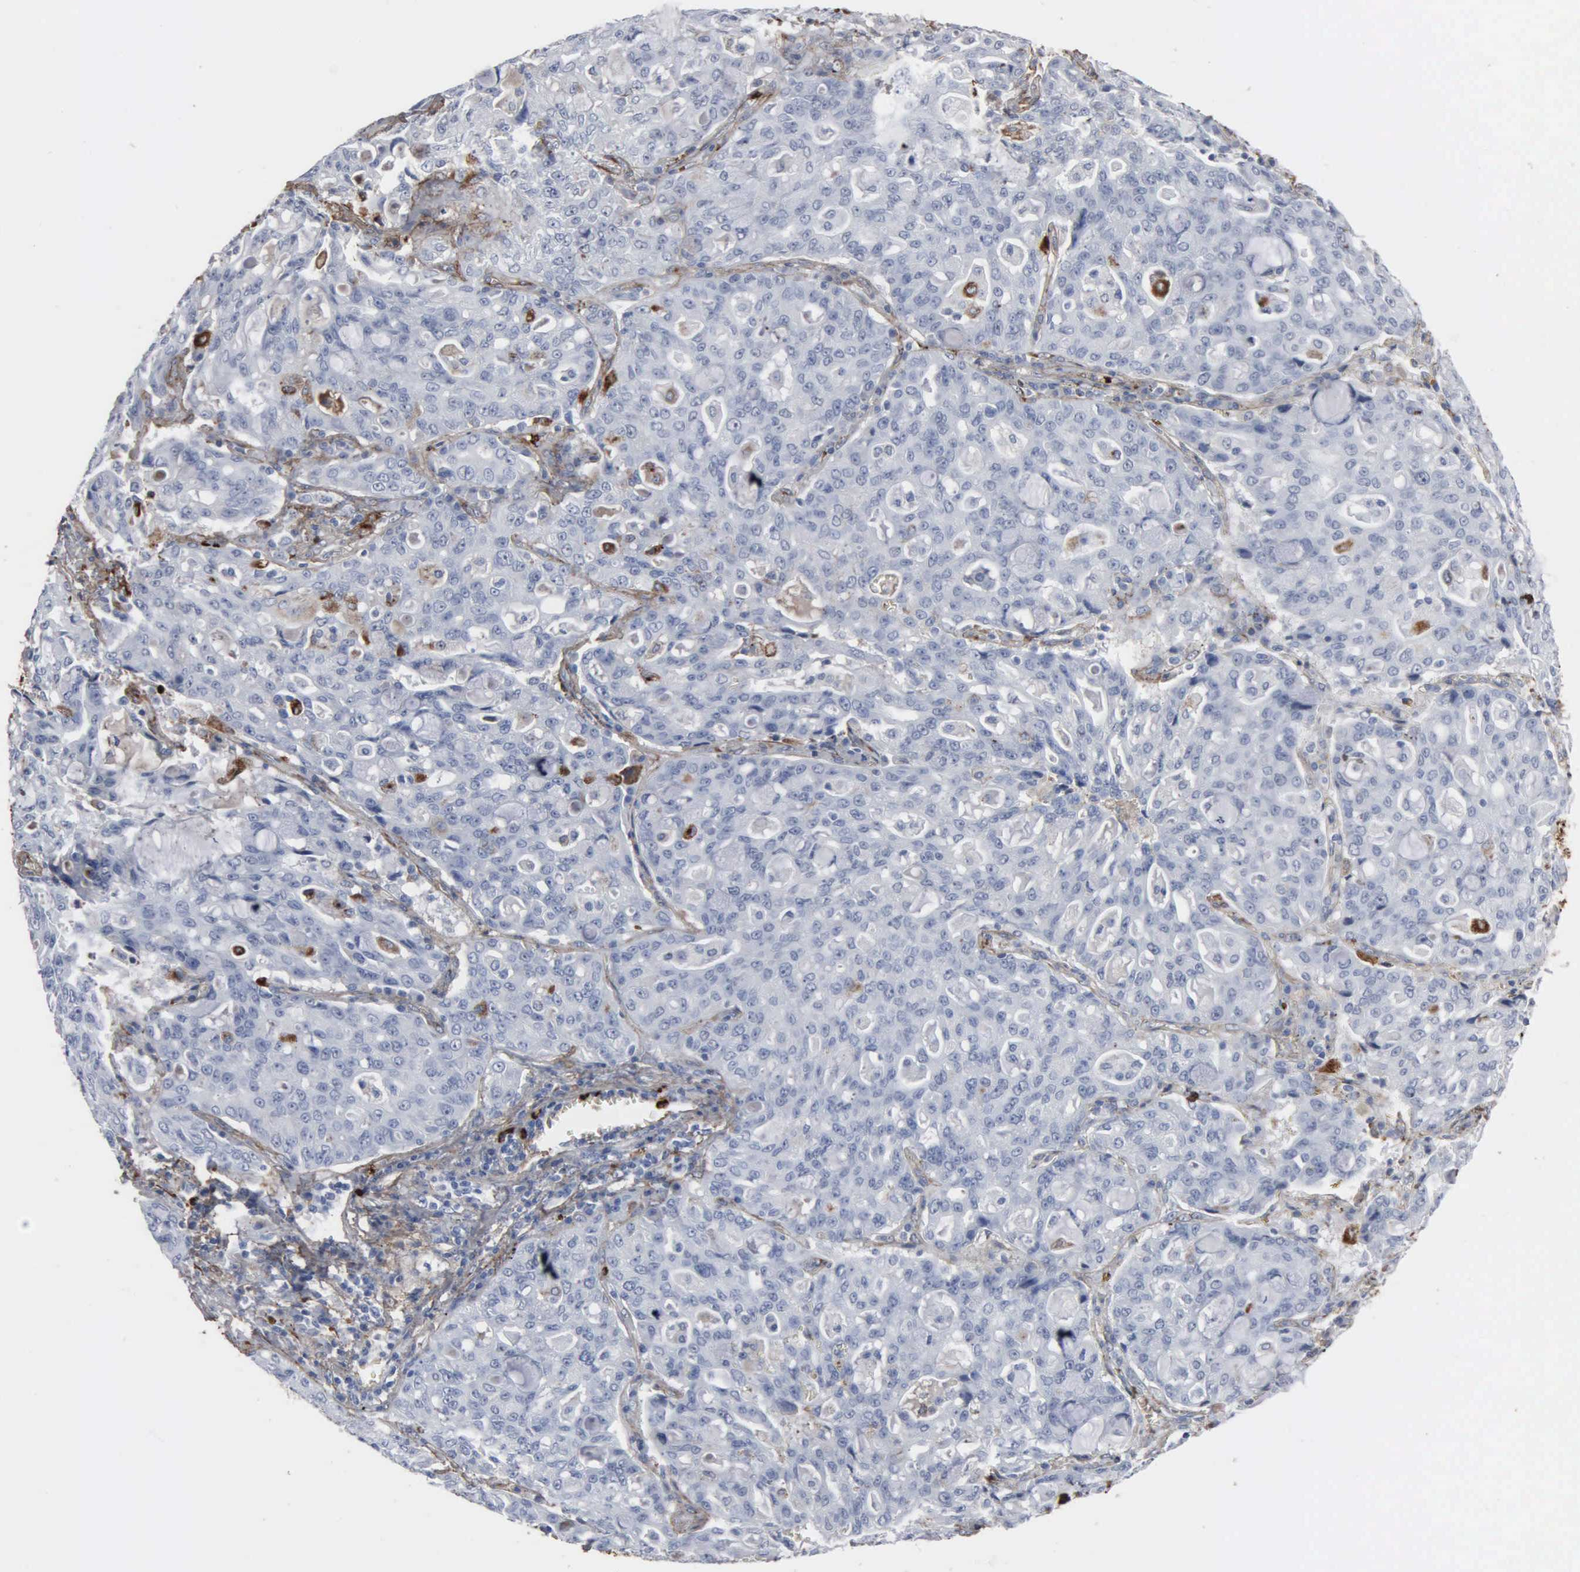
{"staining": {"intensity": "weak", "quantity": "<25%", "location": "cytoplasmic/membranous"}, "tissue": "lung cancer", "cell_type": "Tumor cells", "image_type": "cancer", "snomed": [{"axis": "morphology", "description": "Adenocarcinoma, NOS"}, {"axis": "topography", "description": "Lung"}], "caption": "IHC micrograph of neoplastic tissue: lung adenocarcinoma stained with DAB (3,3'-diaminobenzidine) exhibits no significant protein staining in tumor cells.", "gene": "FN1", "patient": {"sex": "female", "age": 44}}